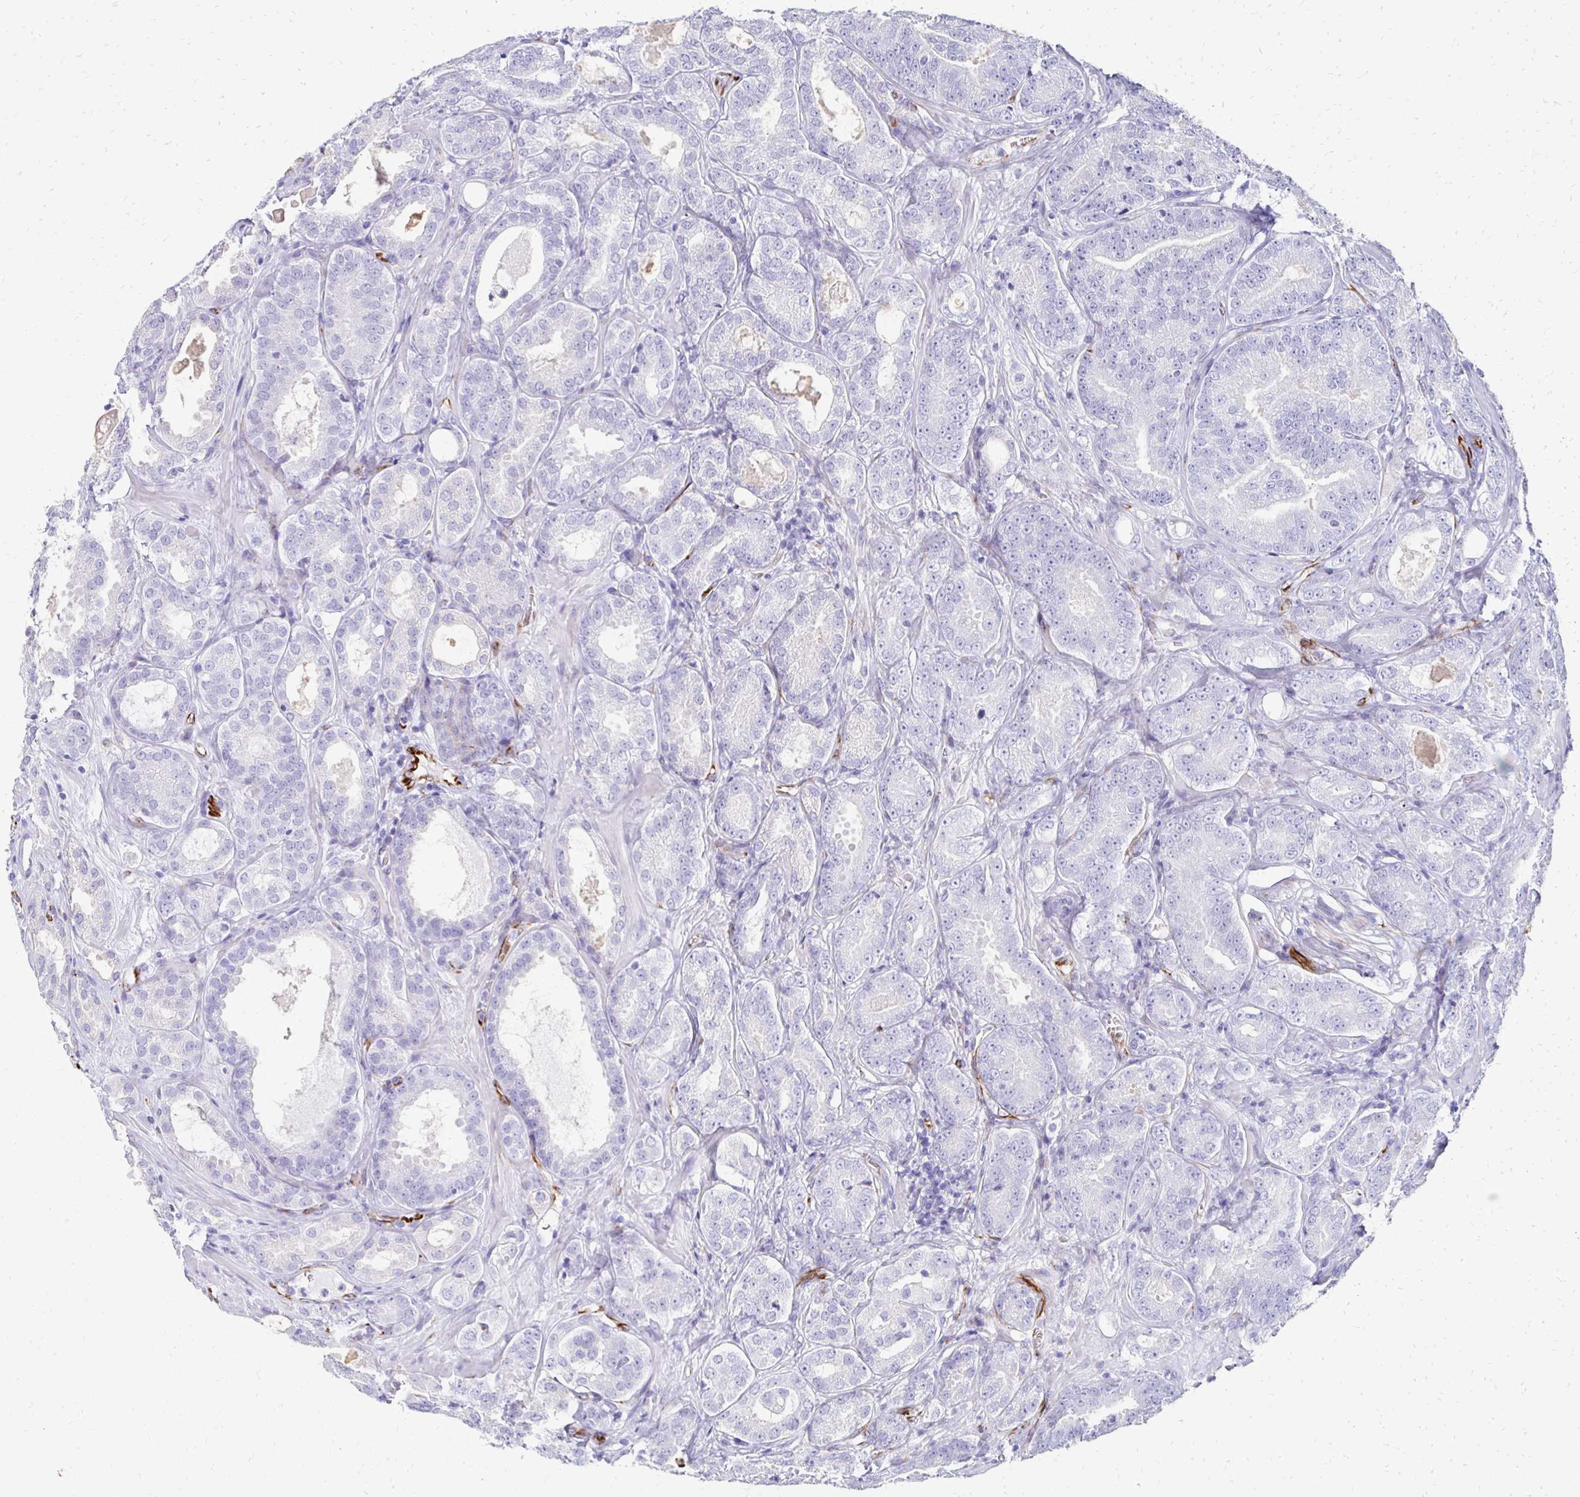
{"staining": {"intensity": "negative", "quantity": "none", "location": "none"}, "tissue": "prostate cancer", "cell_type": "Tumor cells", "image_type": "cancer", "snomed": [{"axis": "morphology", "description": "Adenocarcinoma, High grade"}, {"axis": "topography", "description": "Prostate"}], "caption": "Histopathology image shows no significant protein expression in tumor cells of prostate cancer. (DAB (3,3'-diaminobenzidine) IHC, high magnification).", "gene": "TMEM54", "patient": {"sex": "male", "age": 64}}